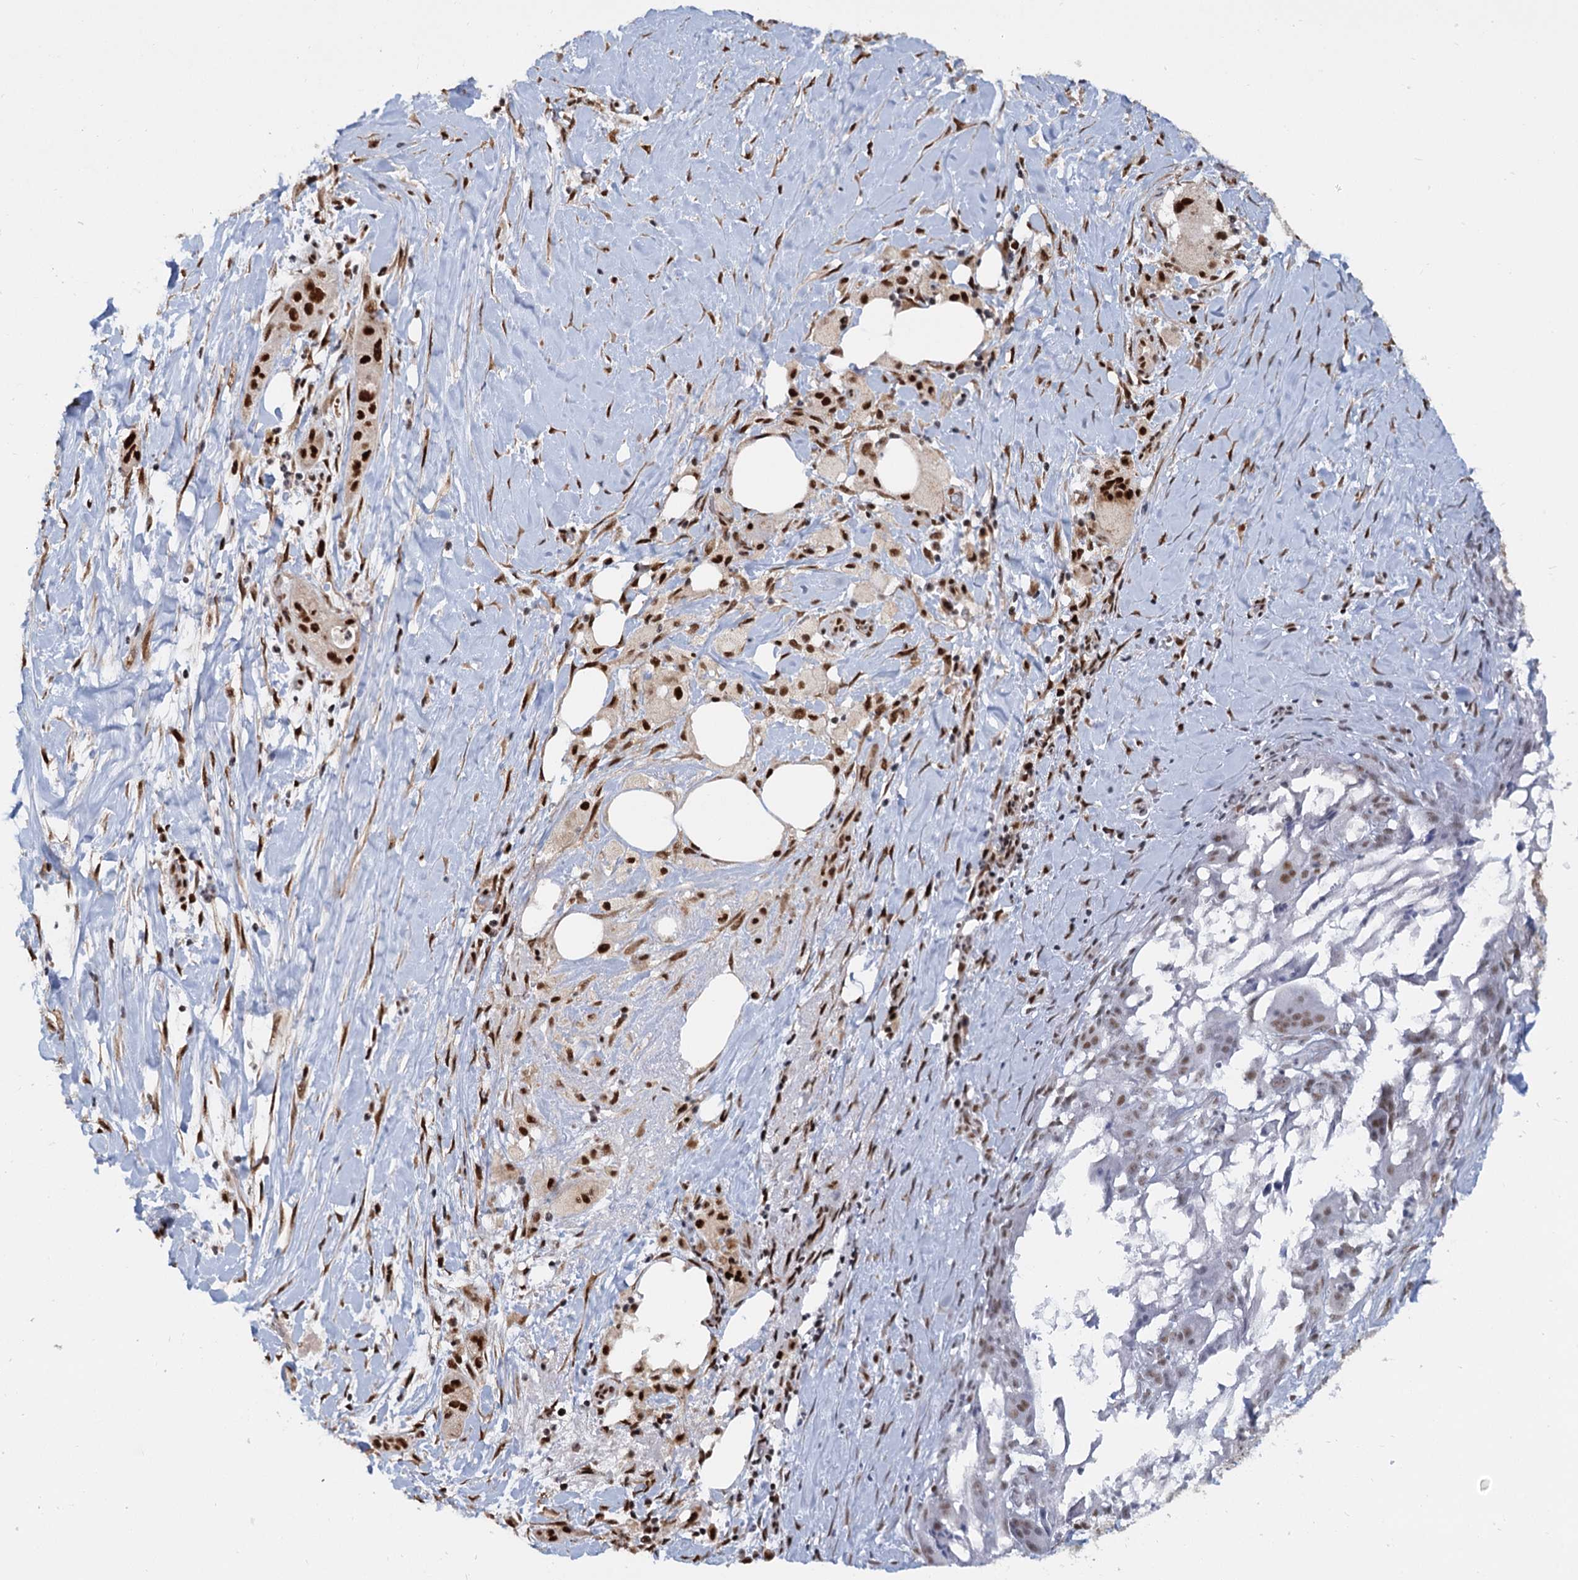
{"staining": {"intensity": "strong", "quantity": ">75%", "location": "nuclear"}, "tissue": "pancreatic cancer", "cell_type": "Tumor cells", "image_type": "cancer", "snomed": [{"axis": "morphology", "description": "Adenocarcinoma, NOS"}, {"axis": "topography", "description": "Pancreas"}], "caption": "This histopathology image displays pancreatic cancer stained with immunohistochemistry (IHC) to label a protein in brown. The nuclear of tumor cells show strong positivity for the protein. Nuclei are counter-stained blue.", "gene": "WBP4", "patient": {"sex": "male", "age": 58}}